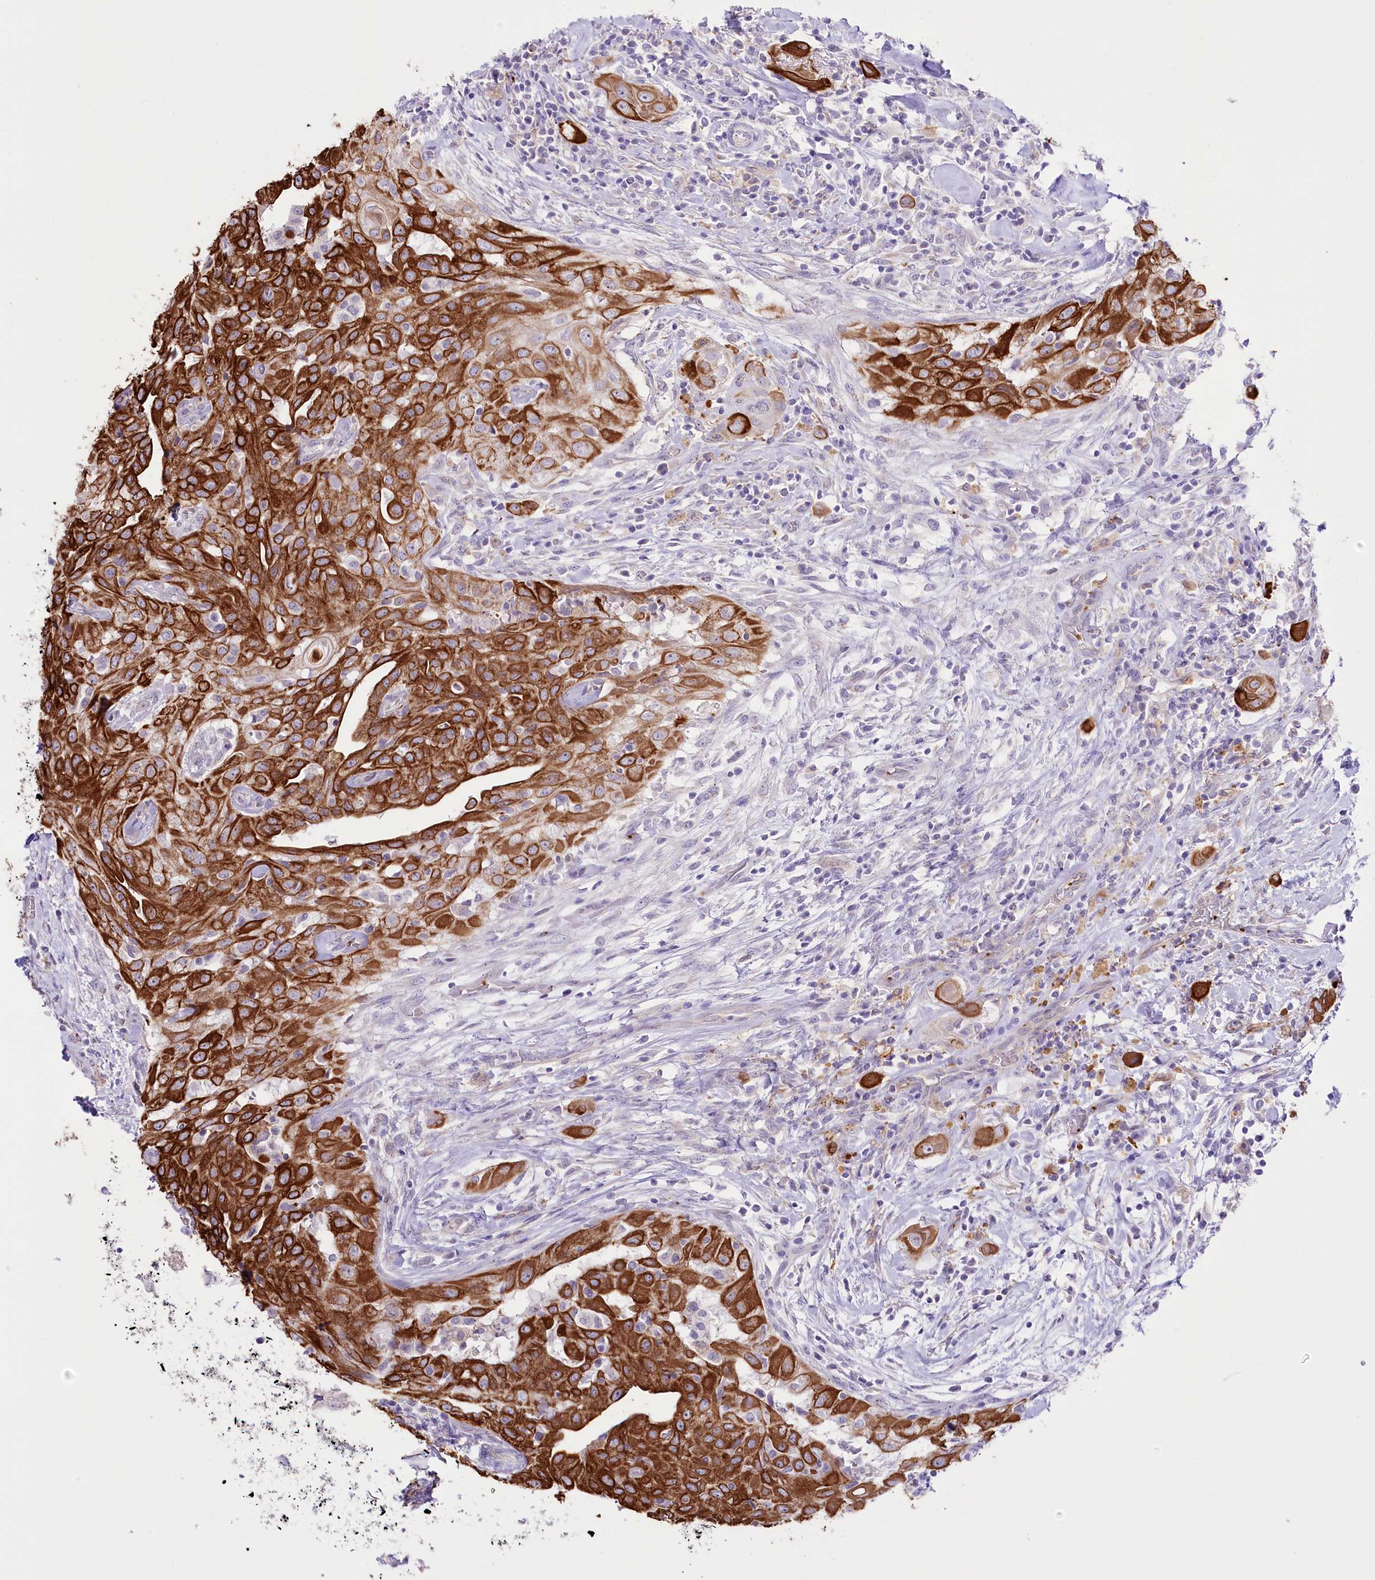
{"staining": {"intensity": "strong", "quantity": ">75%", "location": "cytoplasmic/membranous"}, "tissue": "thyroid cancer", "cell_type": "Tumor cells", "image_type": "cancer", "snomed": [{"axis": "morphology", "description": "Papillary adenocarcinoma, NOS"}, {"axis": "topography", "description": "Thyroid gland"}], "caption": "High-magnification brightfield microscopy of papillary adenocarcinoma (thyroid) stained with DAB (brown) and counterstained with hematoxylin (blue). tumor cells exhibit strong cytoplasmic/membranous staining is seen in about>75% of cells.", "gene": "SLC39A10", "patient": {"sex": "female", "age": 59}}